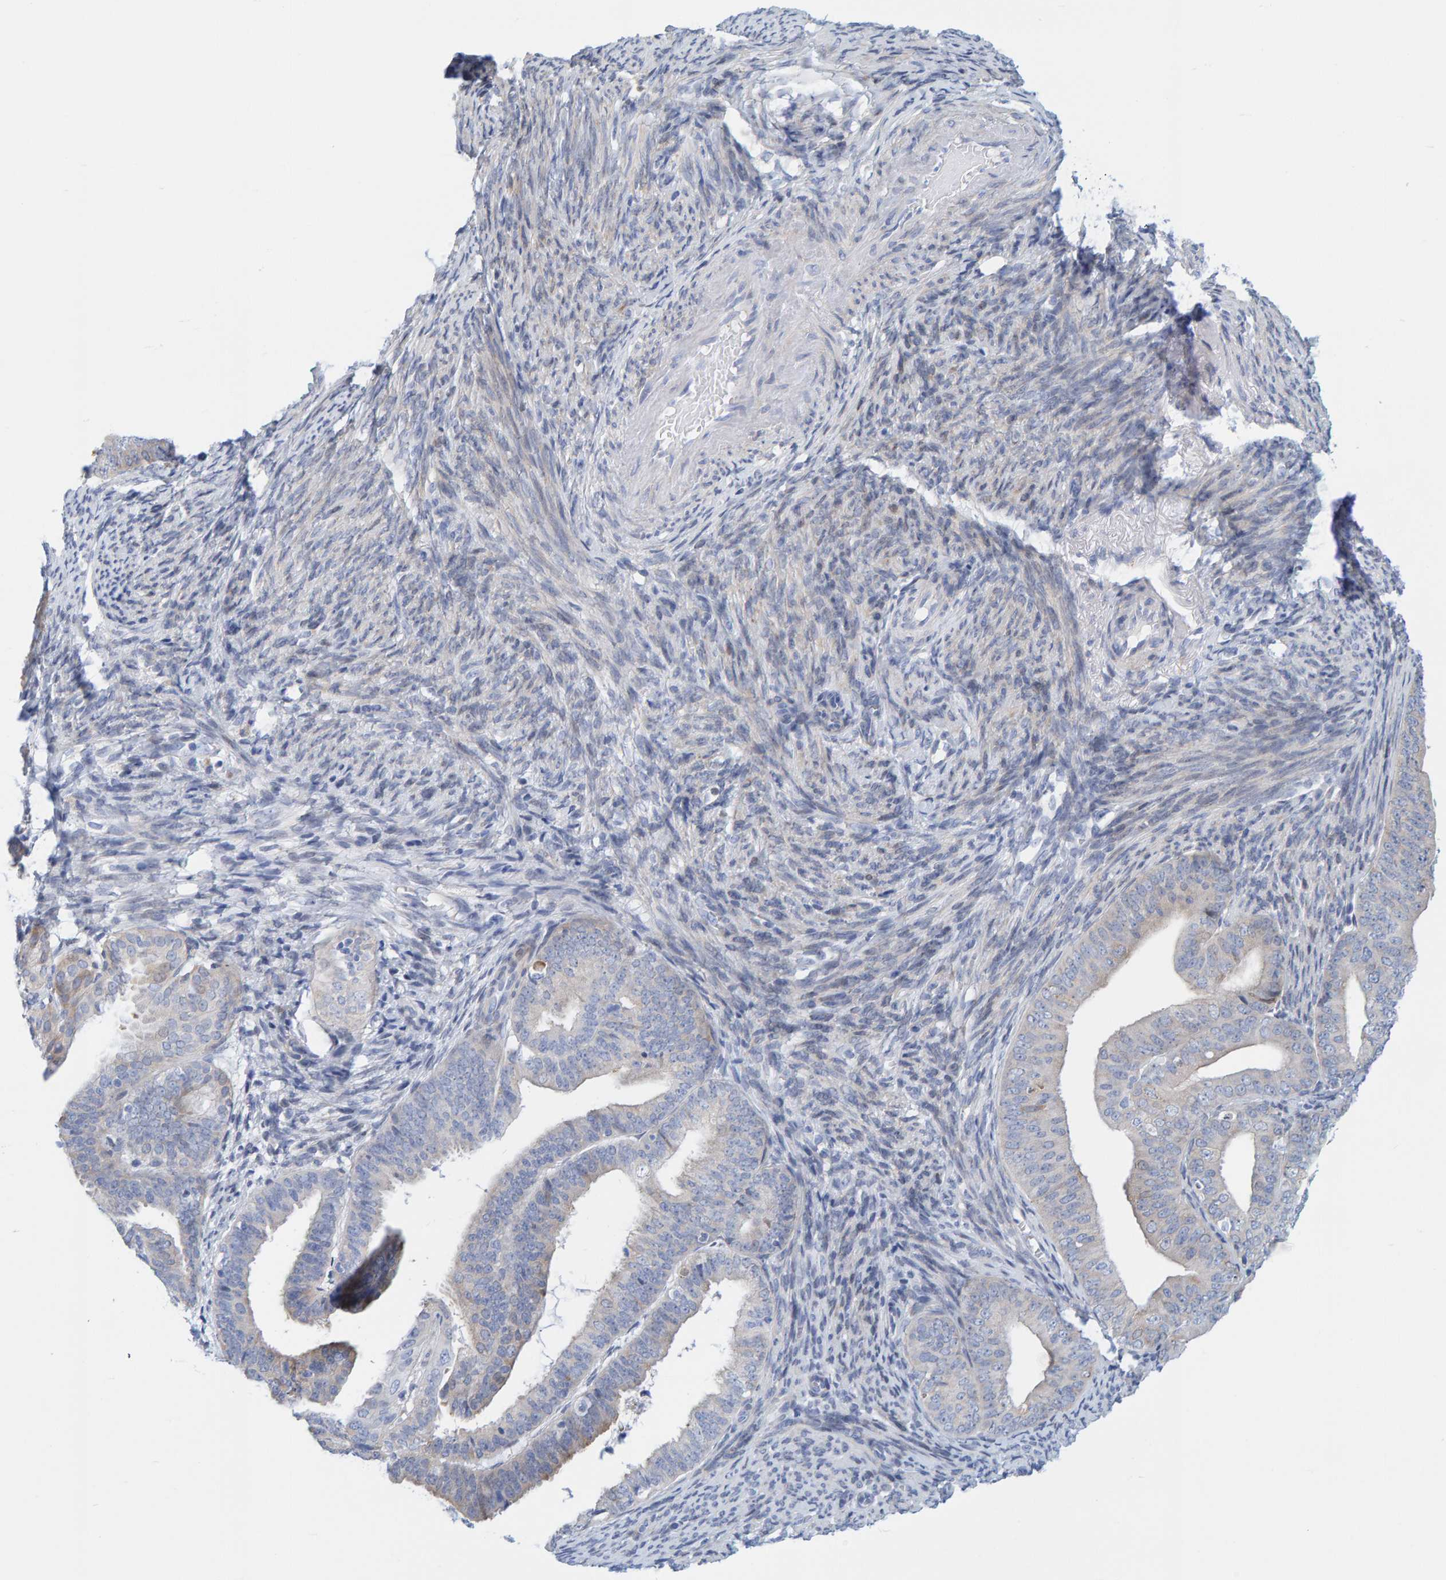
{"staining": {"intensity": "negative", "quantity": "none", "location": "none"}, "tissue": "endometrial cancer", "cell_type": "Tumor cells", "image_type": "cancer", "snomed": [{"axis": "morphology", "description": "Adenocarcinoma, NOS"}, {"axis": "topography", "description": "Endometrium"}], "caption": "High power microscopy image of an IHC histopathology image of endometrial cancer, revealing no significant staining in tumor cells. (DAB (3,3'-diaminobenzidine) IHC visualized using brightfield microscopy, high magnification).", "gene": "KLHL11", "patient": {"sex": "female", "age": 63}}